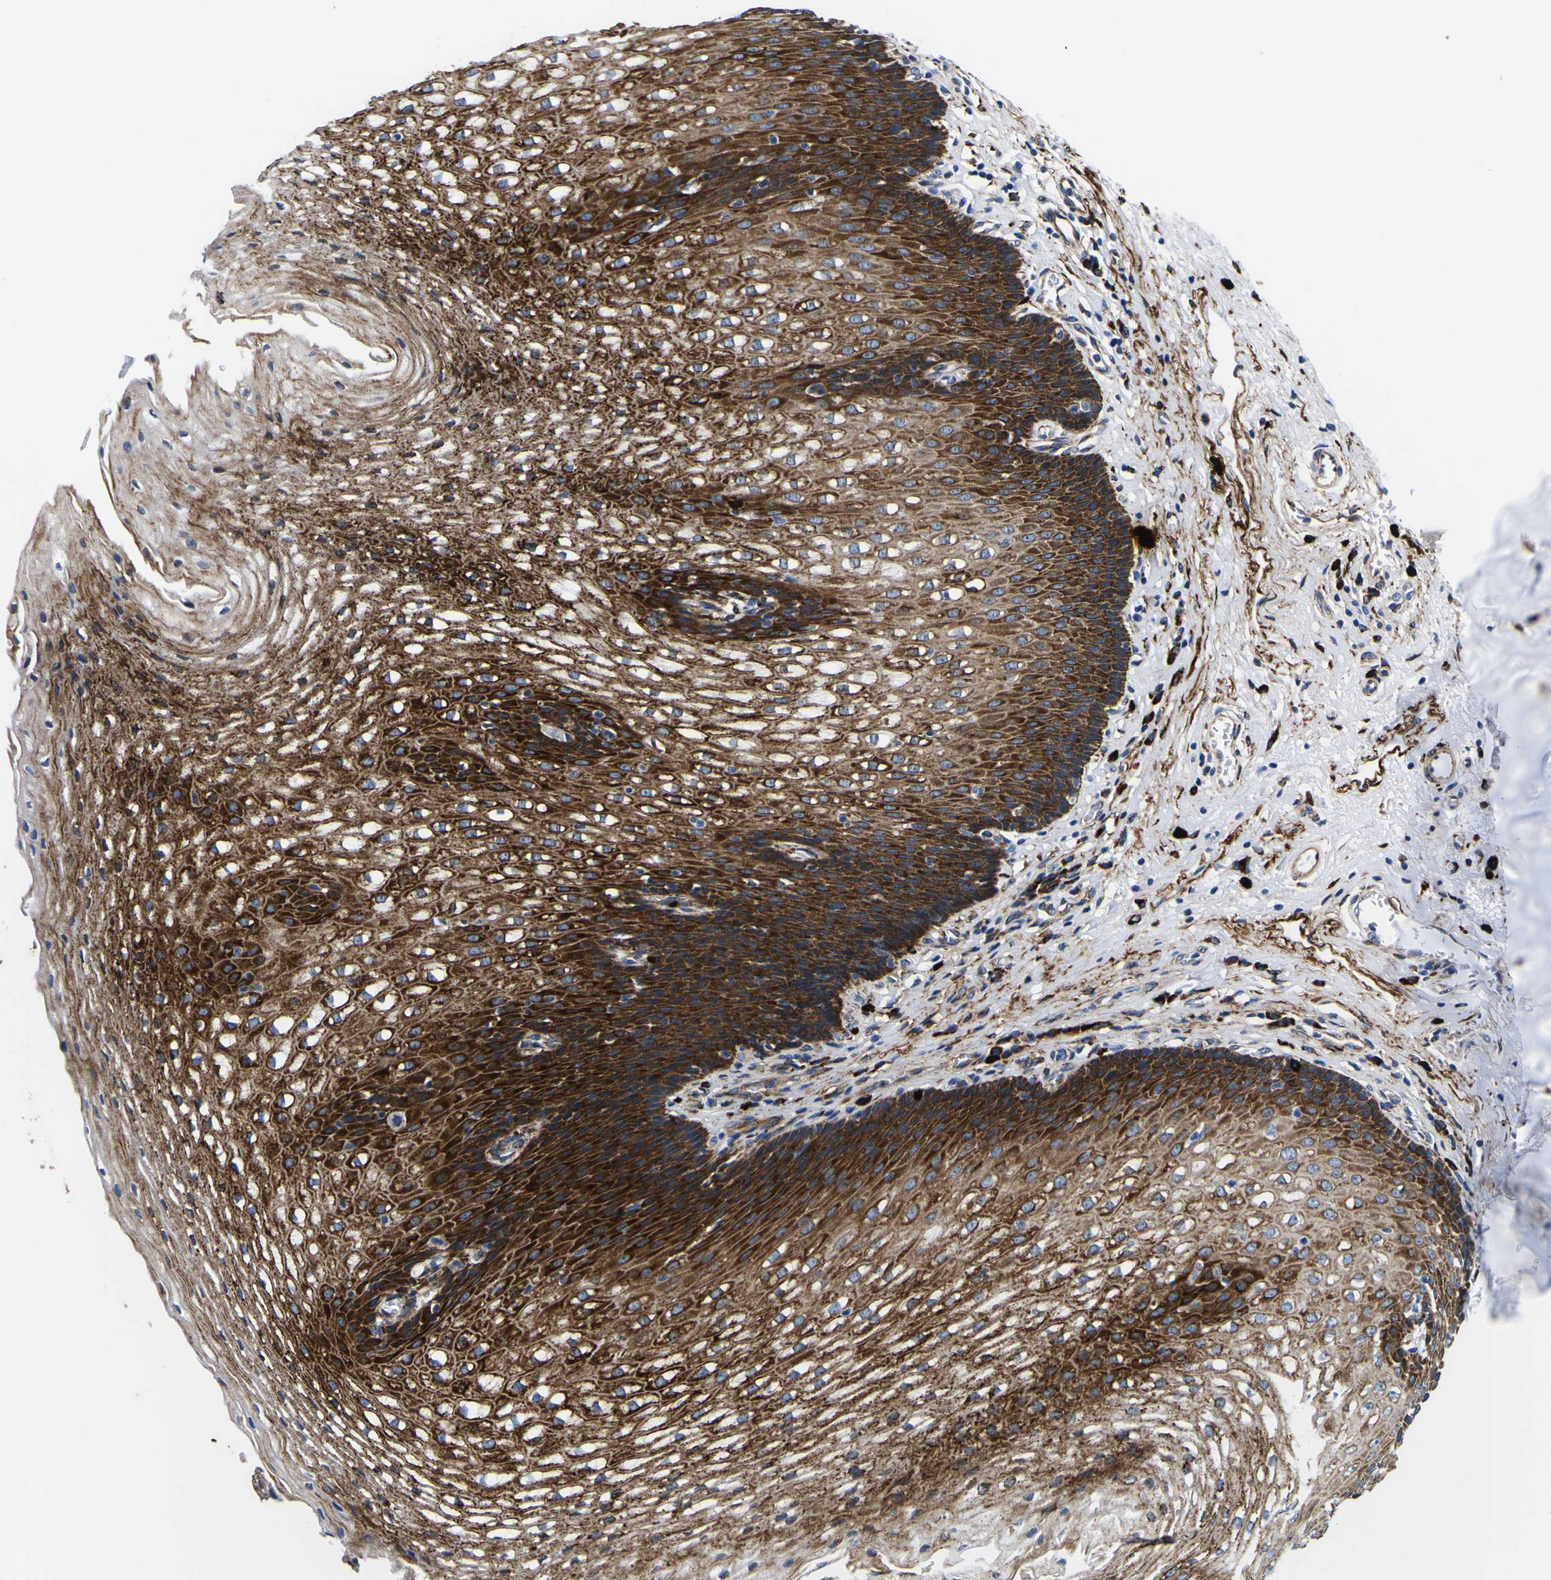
{"staining": {"intensity": "strong", "quantity": ">75%", "location": "cytoplasmic/membranous"}, "tissue": "esophagus", "cell_type": "Squamous epithelial cells", "image_type": "normal", "snomed": [{"axis": "morphology", "description": "Normal tissue, NOS"}, {"axis": "topography", "description": "Esophagus"}], "caption": "This micrograph displays immunohistochemistry staining of normal esophagus, with high strong cytoplasmic/membranous staining in about >75% of squamous epithelial cells.", "gene": "SCD", "patient": {"sex": "male", "age": 48}}